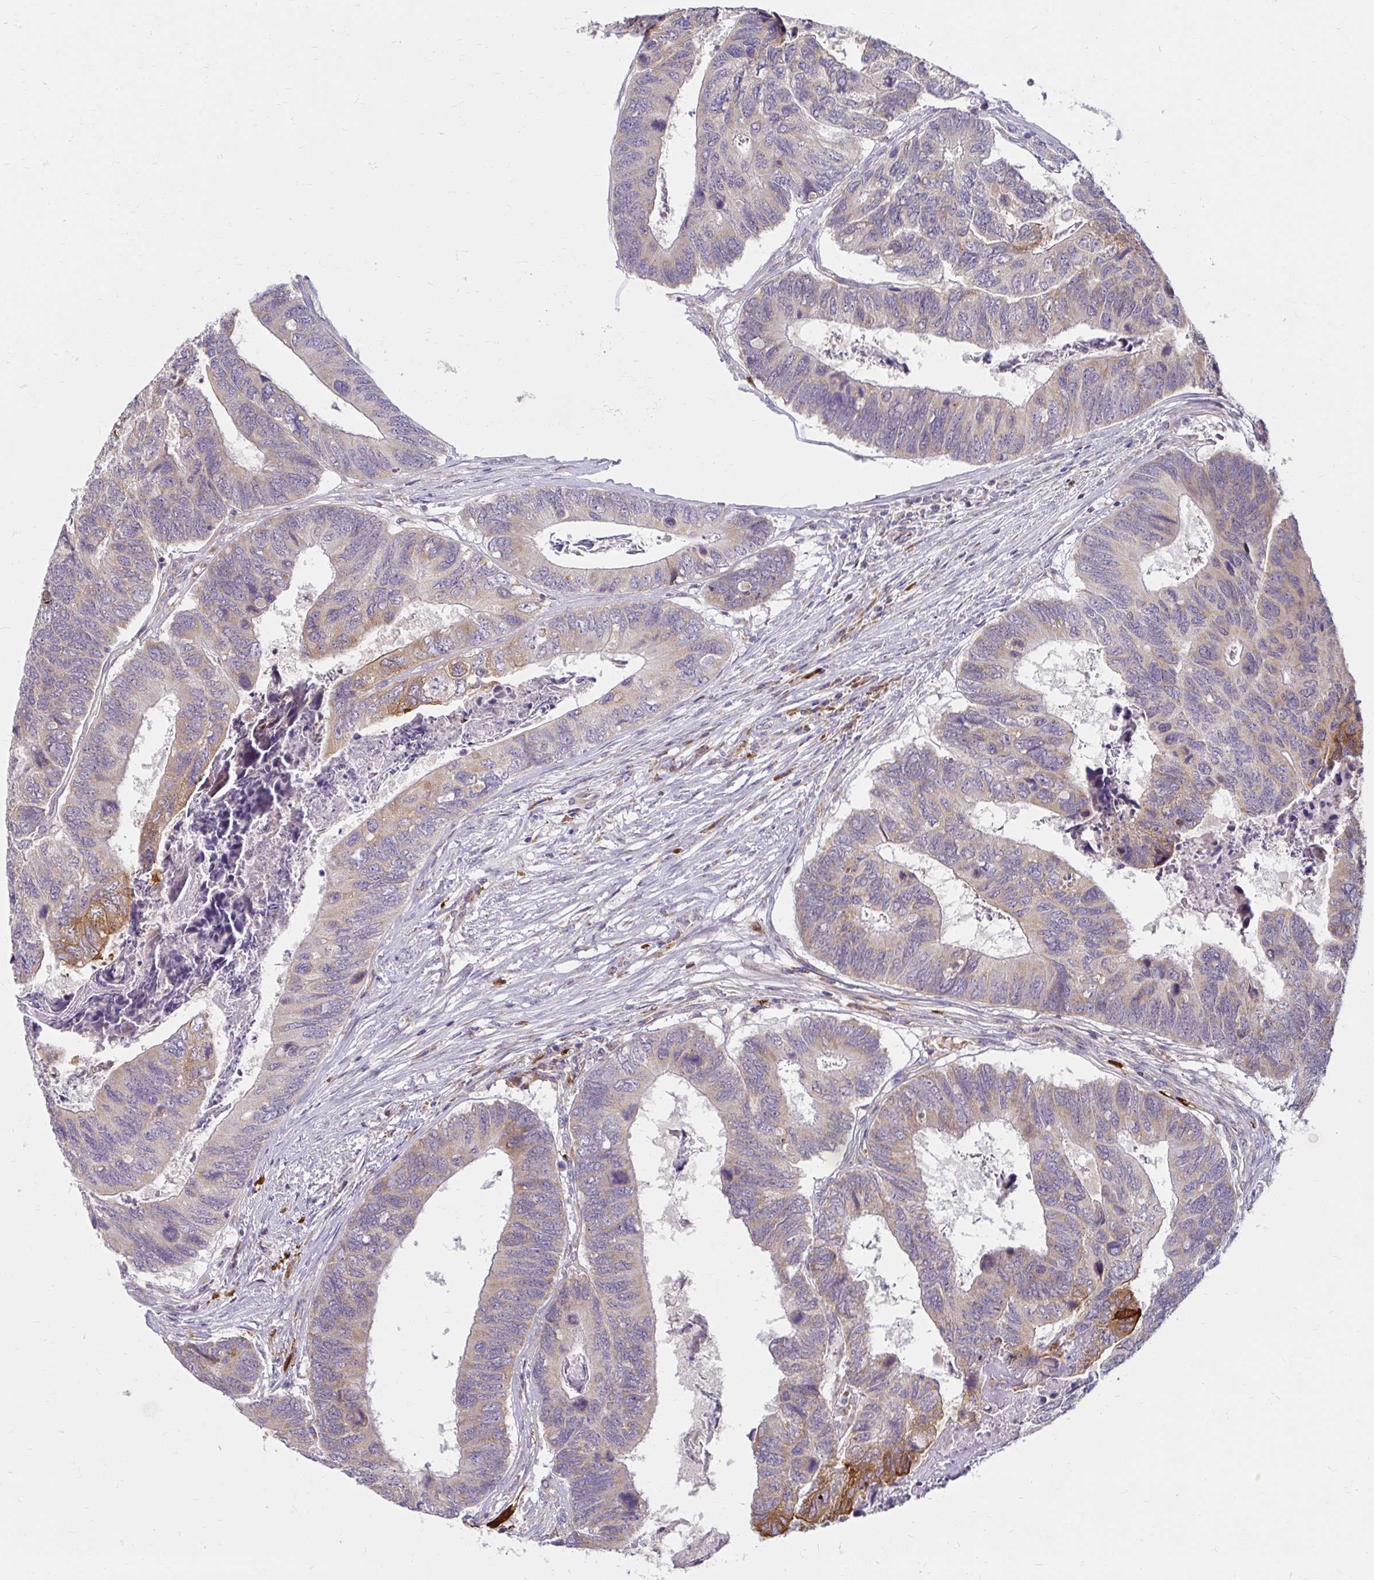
{"staining": {"intensity": "moderate", "quantity": "25%-75%", "location": "cytoplasmic/membranous"}, "tissue": "colorectal cancer", "cell_type": "Tumor cells", "image_type": "cancer", "snomed": [{"axis": "morphology", "description": "Adenocarcinoma, NOS"}, {"axis": "topography", "description": "Colon"}], "caption": "DAB (3,3'-diaminobenzidine) immunohistochemical staining of human colorectal cancer (adenocarcinoma) demonstrates moderate cytoplasmic/membranous protein staining in approximately 25%-75% of tumor cells.", "gene": "SKP2", "patient": {"sex": "female", "age": 67}}